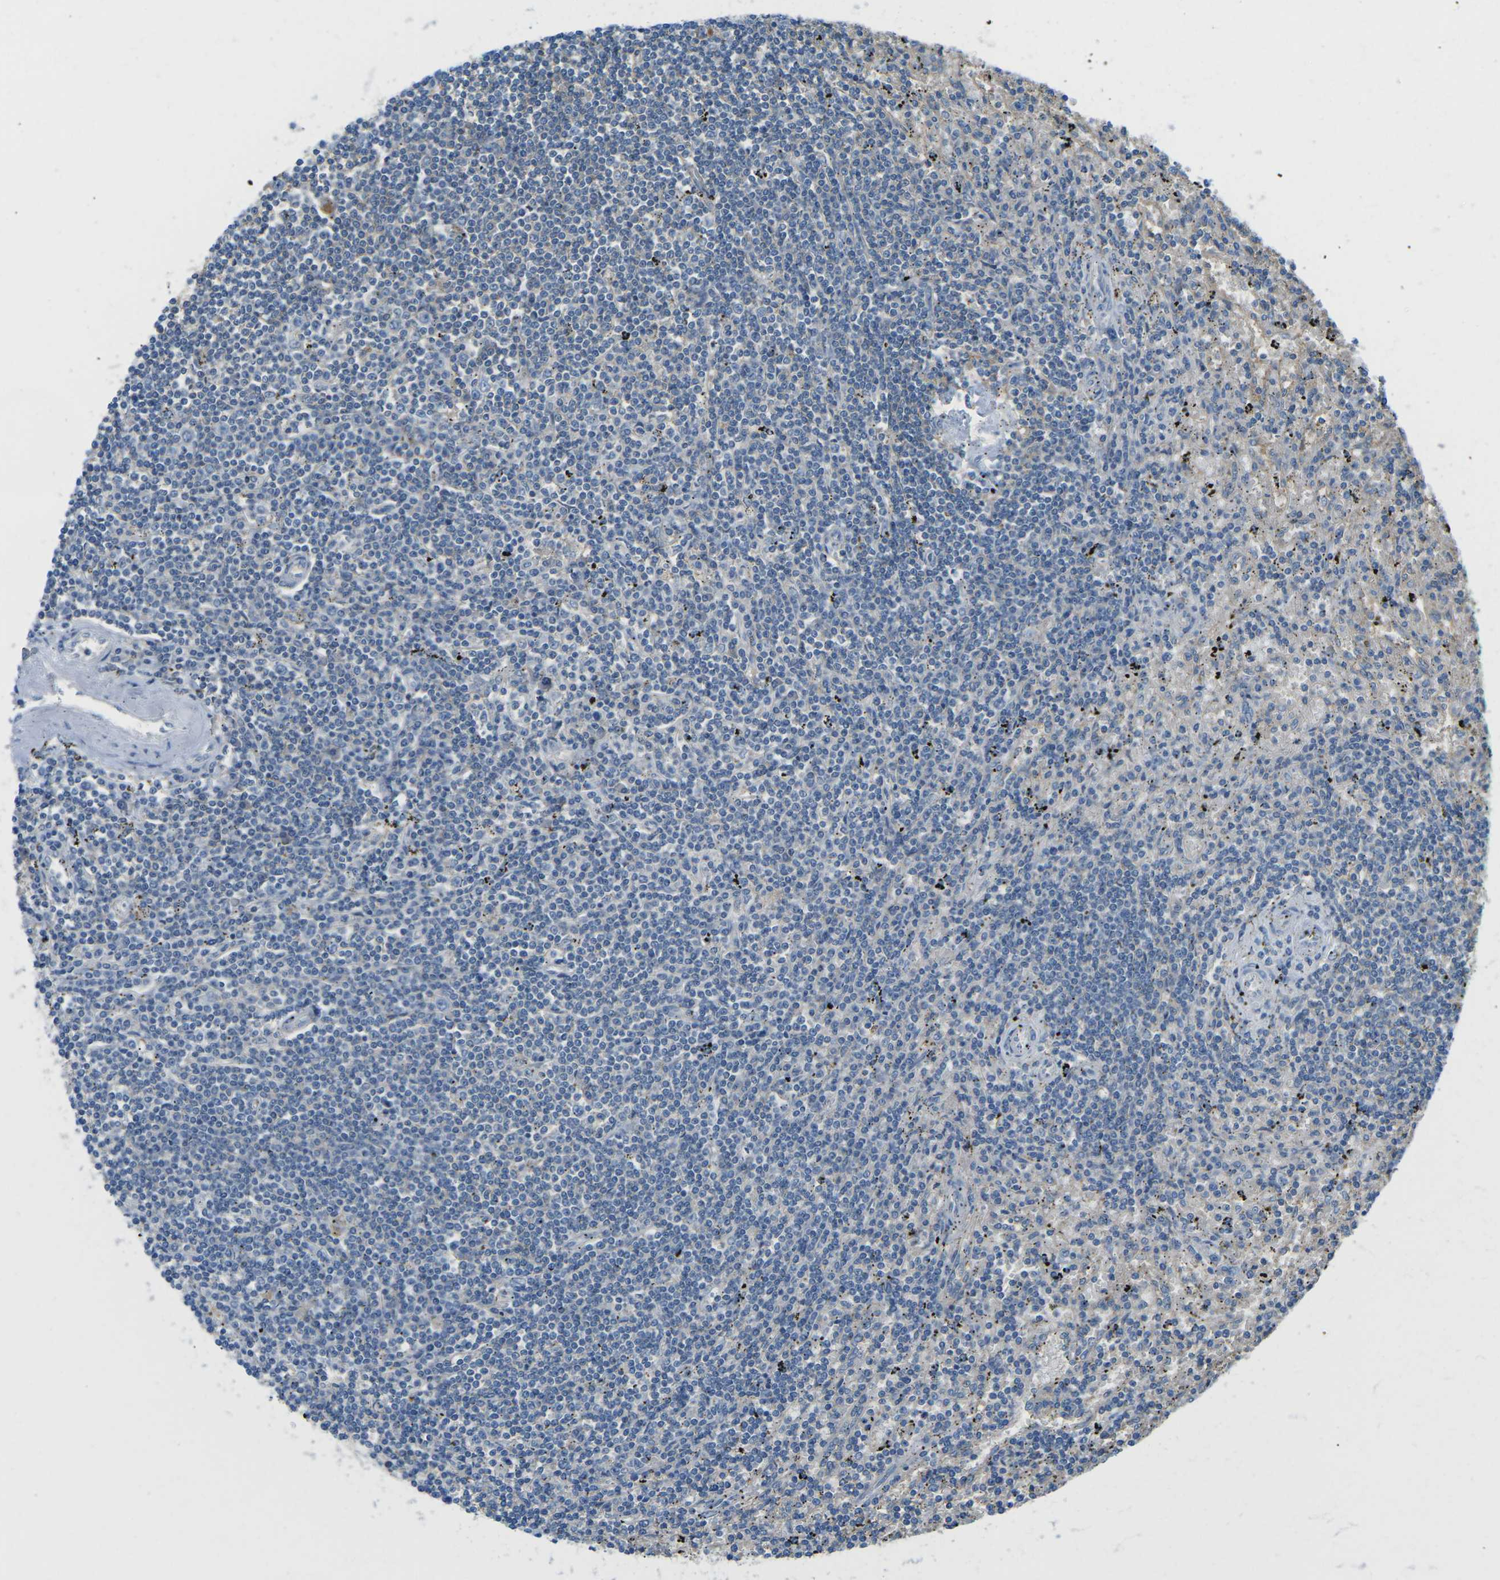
{"staining": {"intensity": "negative", "quantity": "none", "location": "none"}, "tissue": "lymphoma", "cell_type": "Tumor cells", "image_type": "cancer", "snomed": [{"axis": "morphology", "description": "Malignant lymphoma, non-Hodgkin's type, Low grade"}, {"axis": "topography", "description": "Spleen"}], "caption": "This is an immunohistochemistry micrograph of human lymphoma. There is no expression in tumor cells.", "gene": "CD47", "patient": {"sex": "male", "age": 76}}